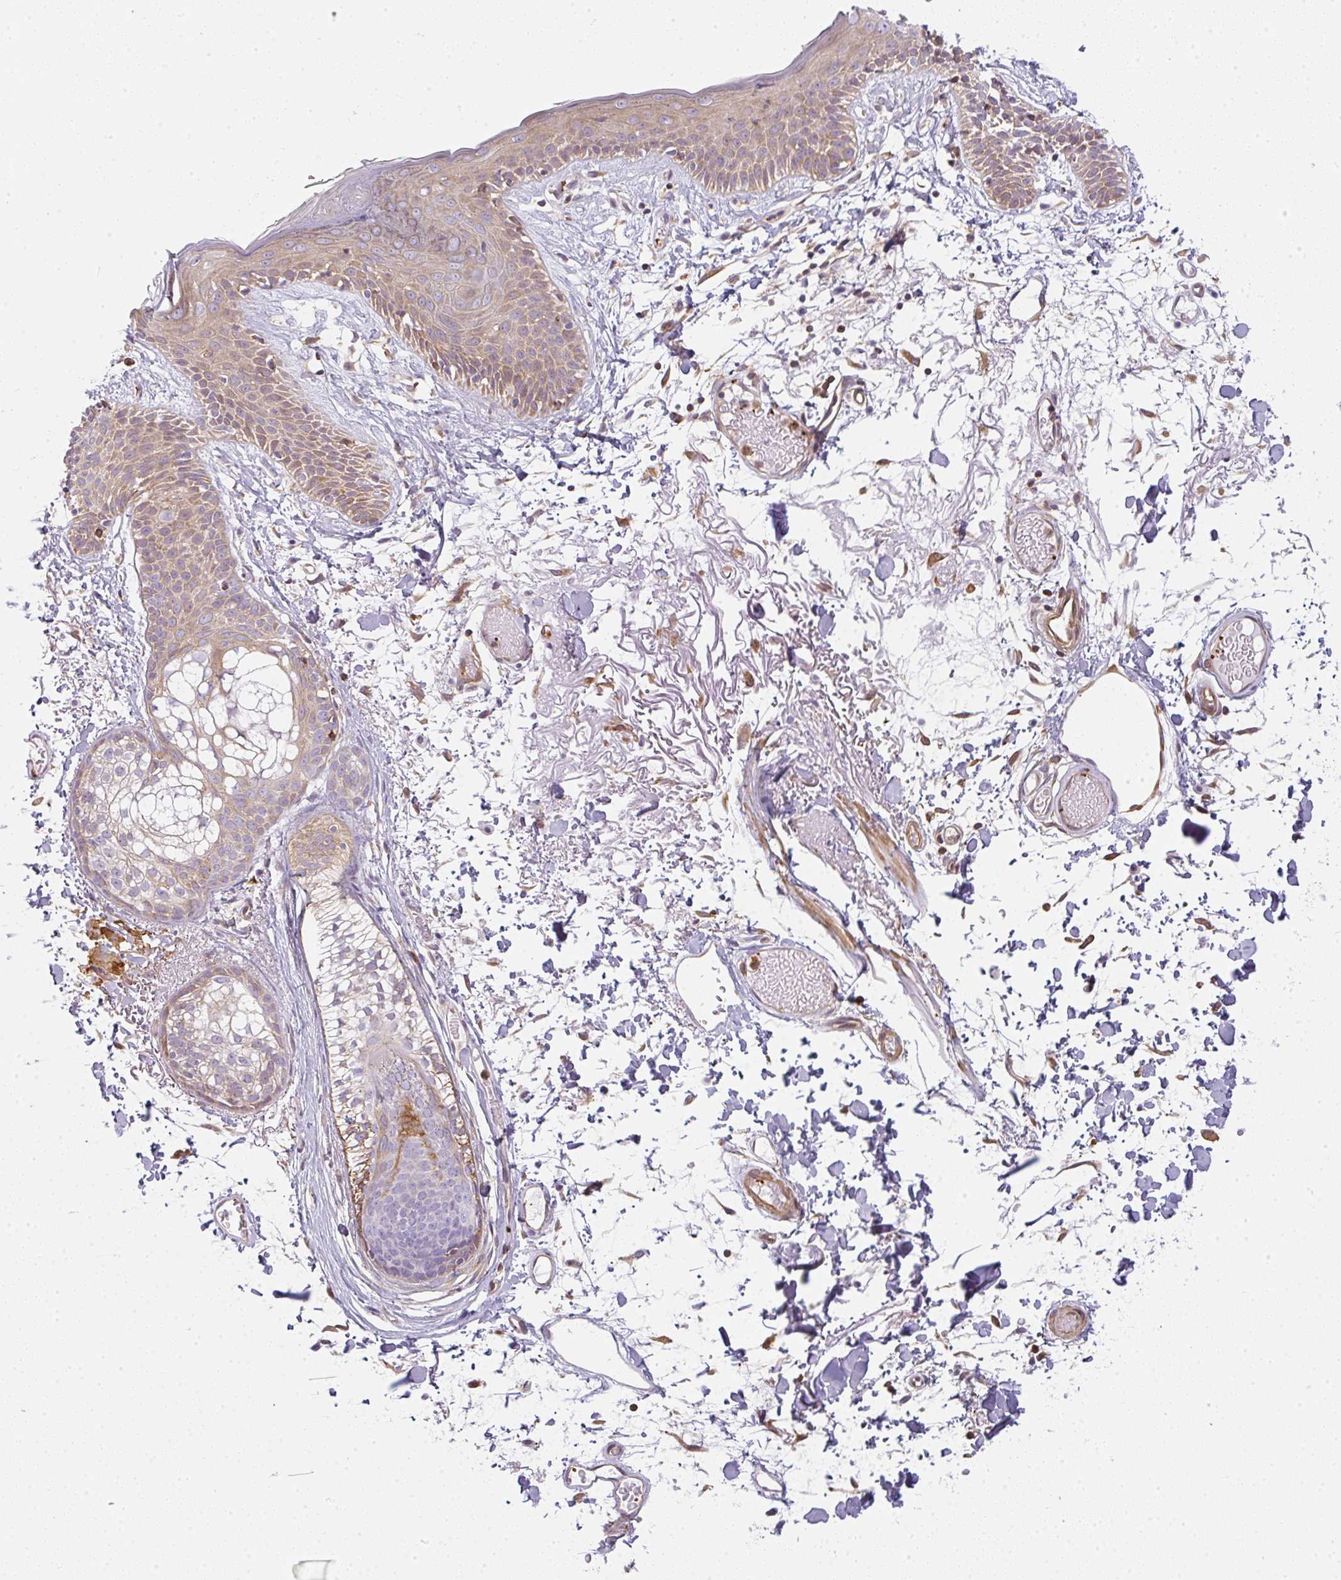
{"staining": {"intensity": "moderate", "quantity": "25%-75%", "location": "cytoplasmic/membranous"}, "tissue": "skin", "cell_type": "Fibroblasts", "image_type": "normal", "snomed": [{"axis": "morphology", "description": "Normal tissue, NOS"}, {"axis": "topography", "description": "Skin"}], "caption": "There is medium levels of moderate cytoplasmic/membranous staining in fibroblasts of normal skin, as demonstrated by immunohistochemical staining (brown color).", "gene": "SULF1", "patient": {"sex": "male", "age": 79}}